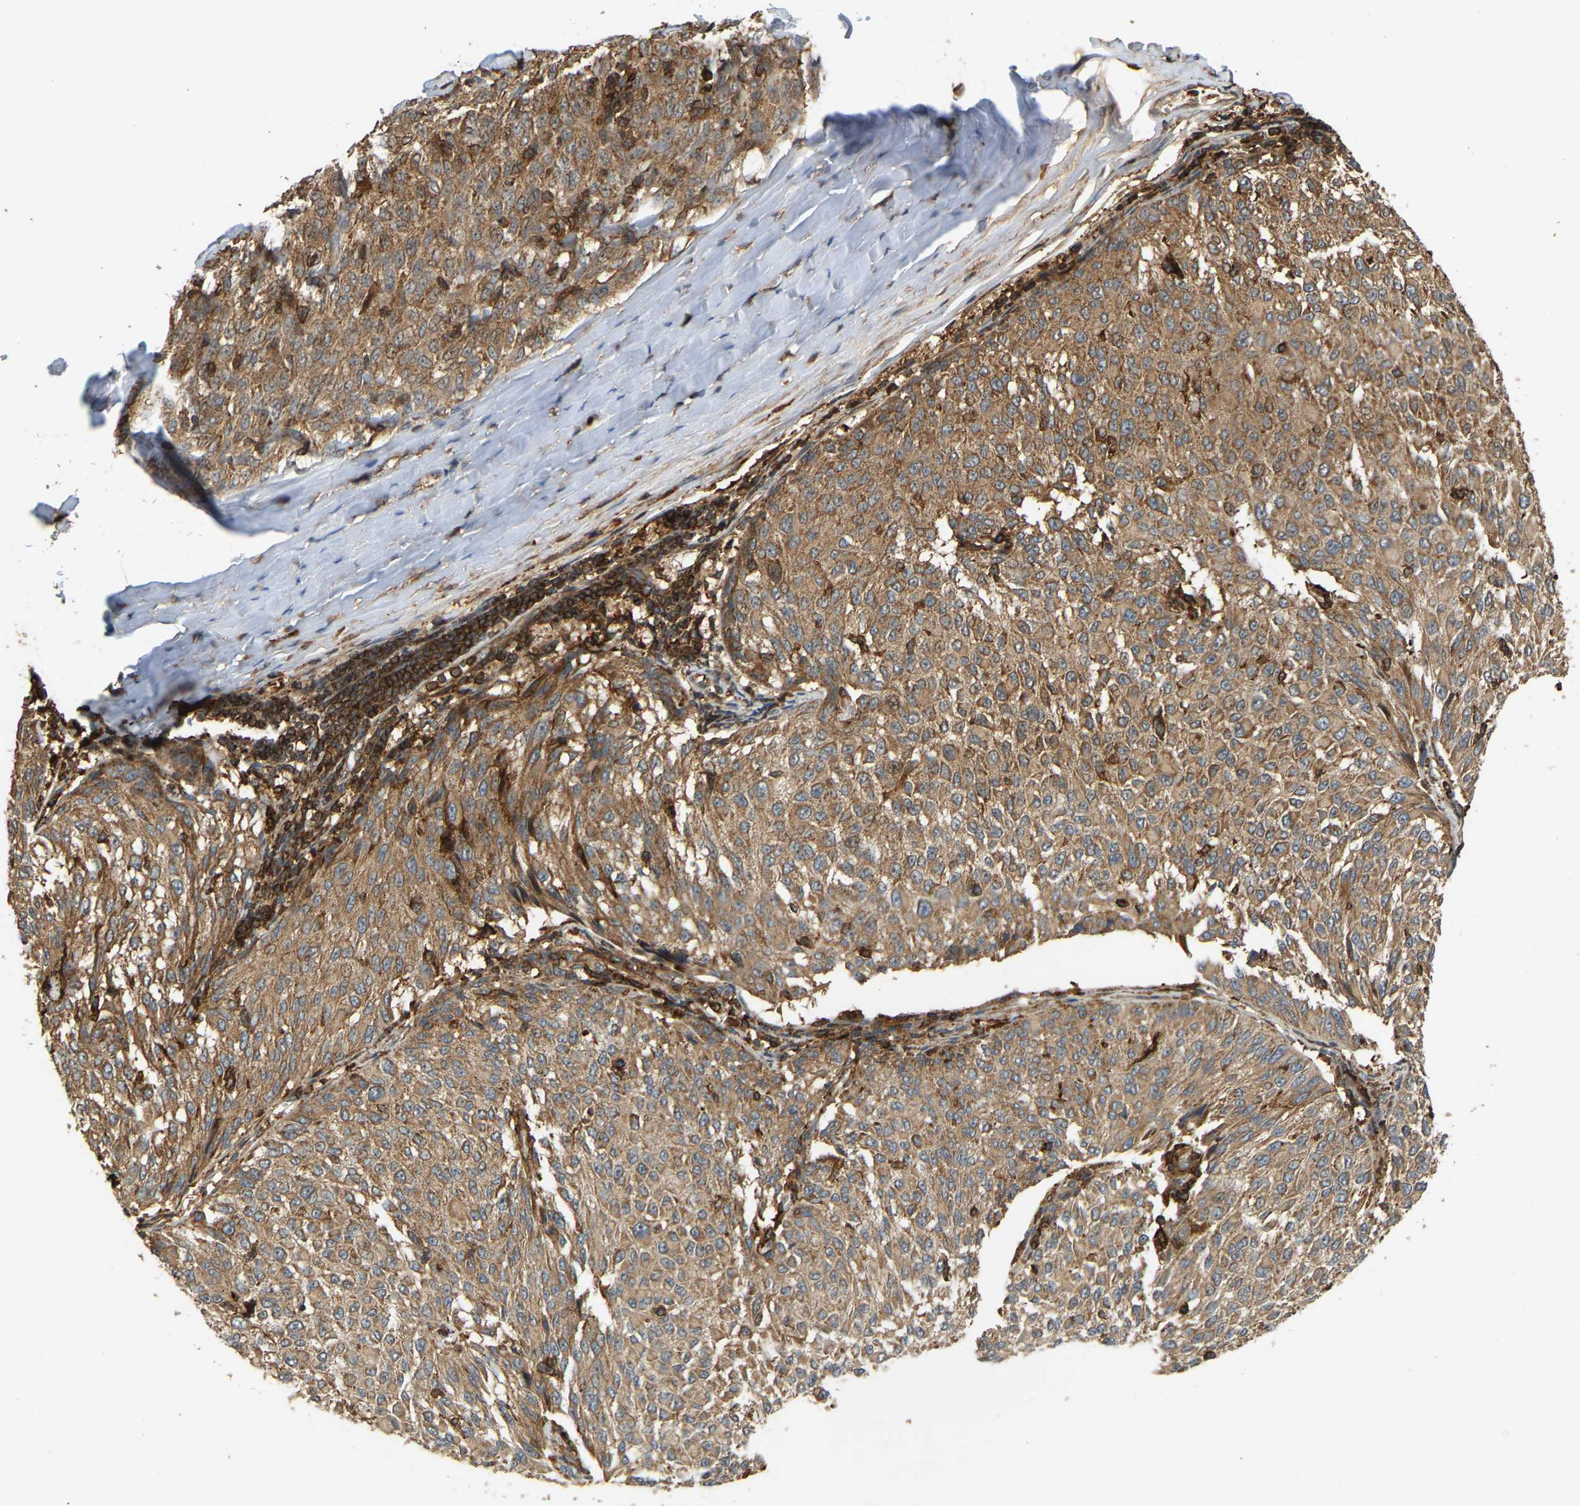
{"staining": {"intensity": "moderate", "quantity": ">75%", "location": "cytoplasmic/membranous"}, "tissue": "melanoma", "cell_type": "Tumor cells", "image_type": "cancer", "snomed": [{"axis": "morphology", "description": "Malignant melanoma, NOS"}, {"axis": "topography", "description": "Skin"}], "caption": "Immunohistochemistry of human melanoma shows medium levels of moderate cytoplasmic/membranous staining in approximately >75% of tumor cells.", "gene": "GOPC", "patient": {"sex": "female", "age": 72}}